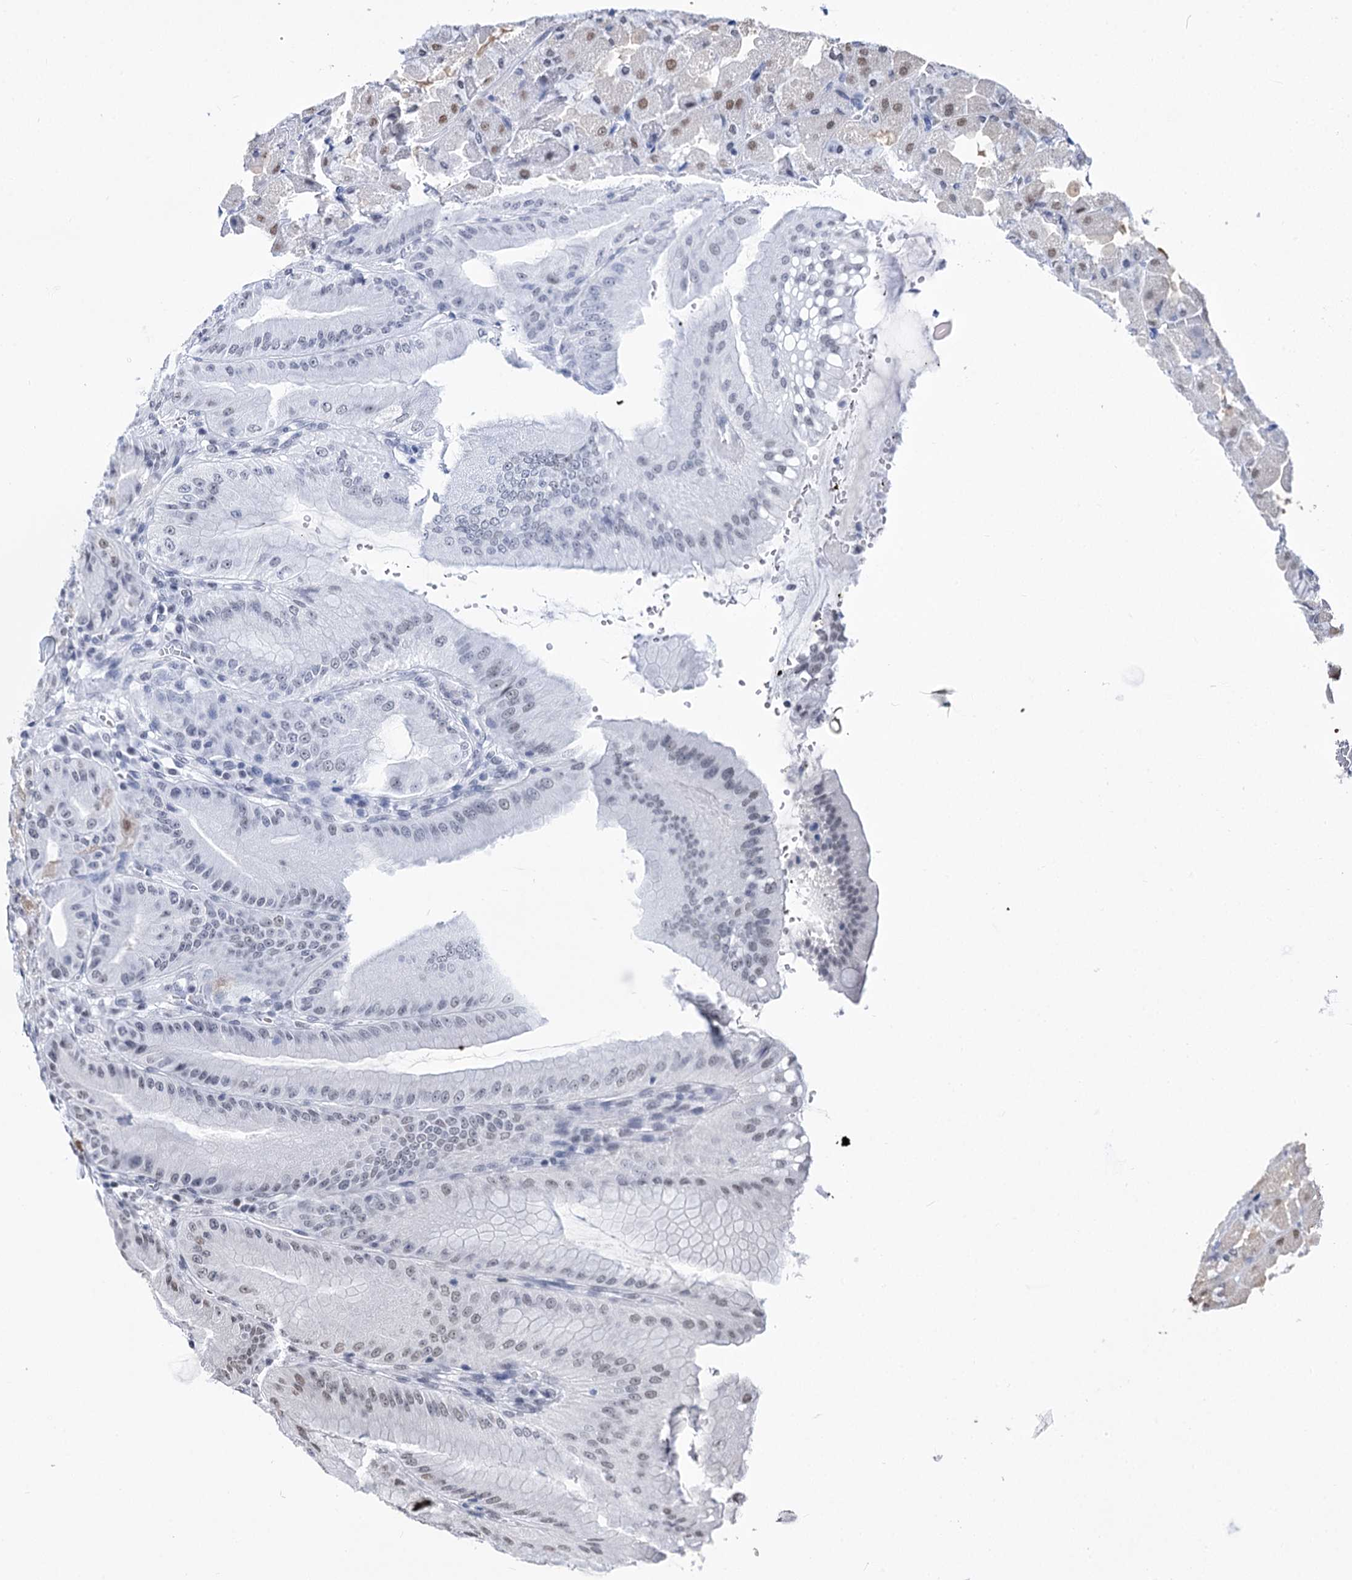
{"staining": {"intensity": "moderate", "quantity": "<25%", "location": "nuclear"}, "tissue": "stomach", "cell_type": "Glandular cells", "image_type": "normal", "snomed": [{"axis": "morphology", "description": "Normal tissue, NOS"}, {"axis": "topography", "description": "Stomach, upper"}, {"axis": "topography", "description": "Stomach, lower"}], "caption": "A high-resolution histopathology image shows IHC staining of unremarkable stomach, which exhibits moderate nuclear expression in approximately <25% of glandular cells.", "gene": "POU4F3", "patient": {"sex": "male", "age": 71}}